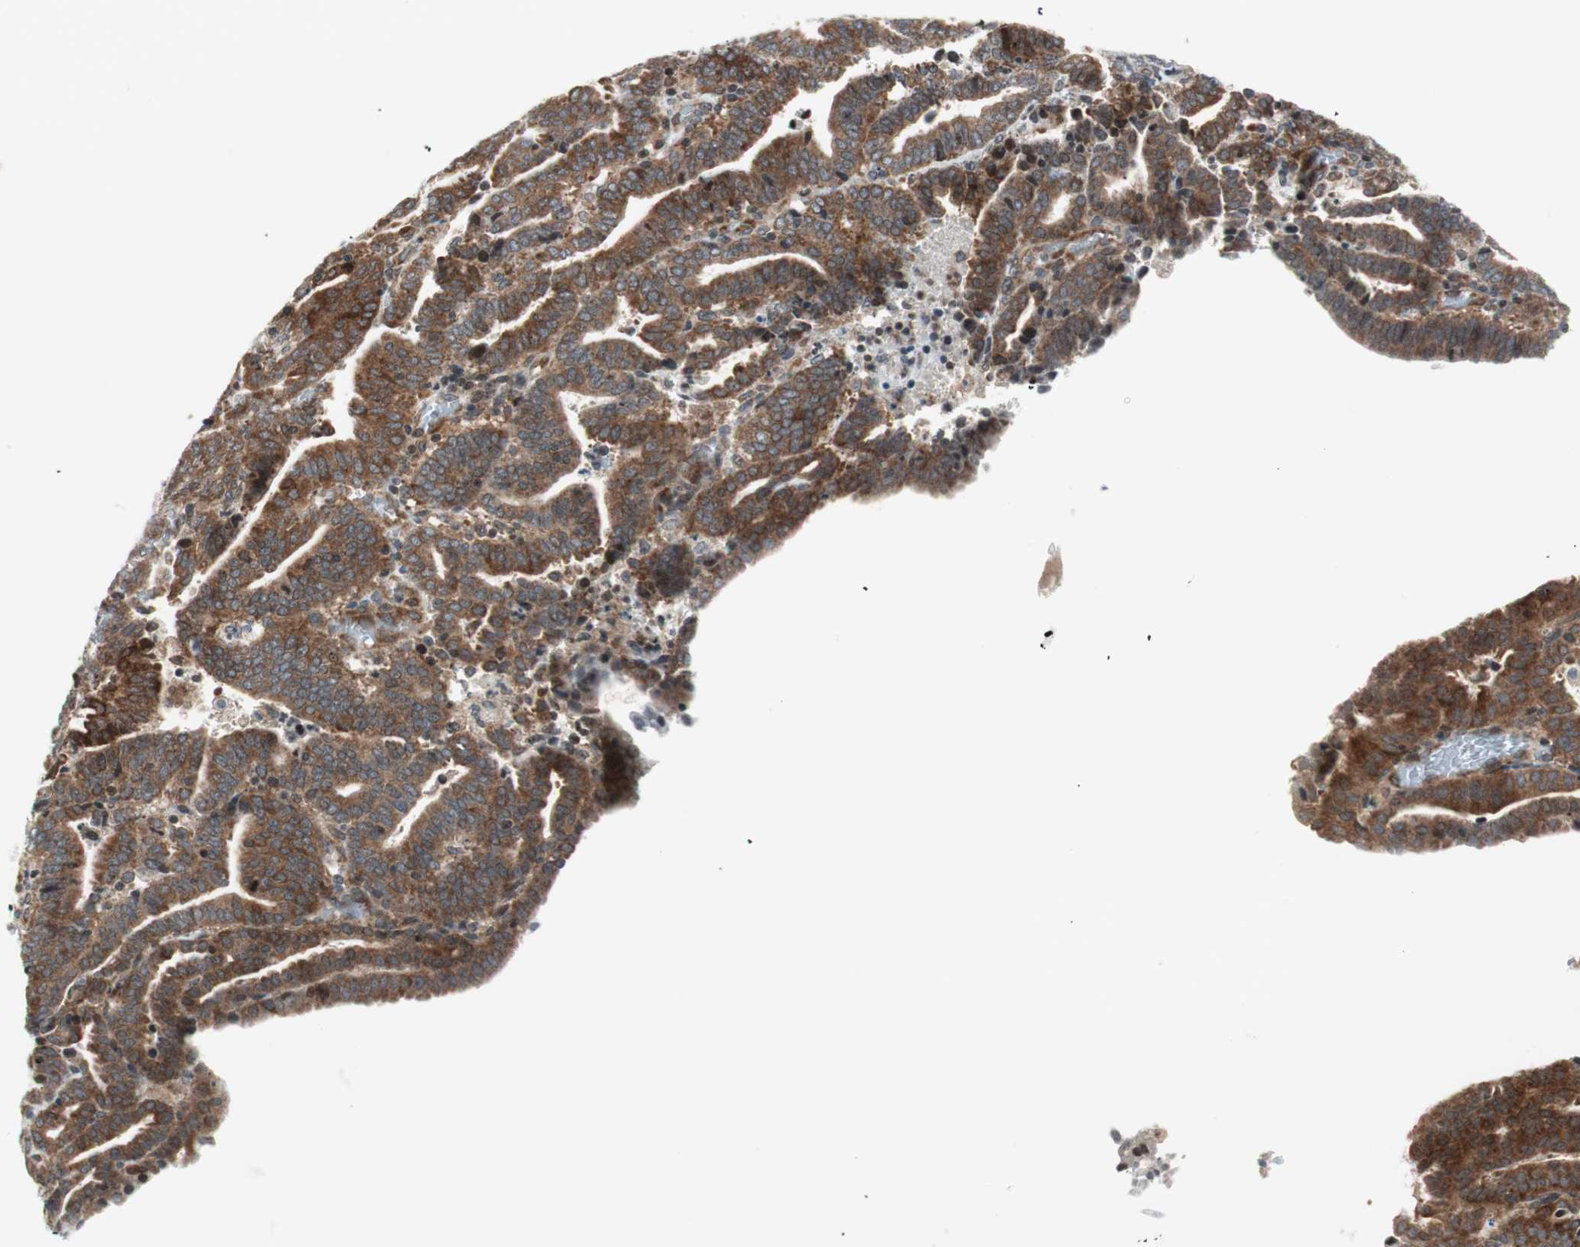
{"staining": {"intensity": "strong", "quantity": ">75%", "location": "cytoplasmic/membranous"}, "tissue": "endometrial cancer", "cell_type": "Tumor cells", "image_type": "cancer", "snomed": [{"axis": "morphology", "description": "Adenocarcinoma, NOS"}, {"axis": "topography", "description": "Uterus"}], "caption": "Endometrial cancer stained with a protein marker exhibits strong staining in tumor cells.", "gene": "TPT1", "patient": {"sex": "female", "age": 83}}